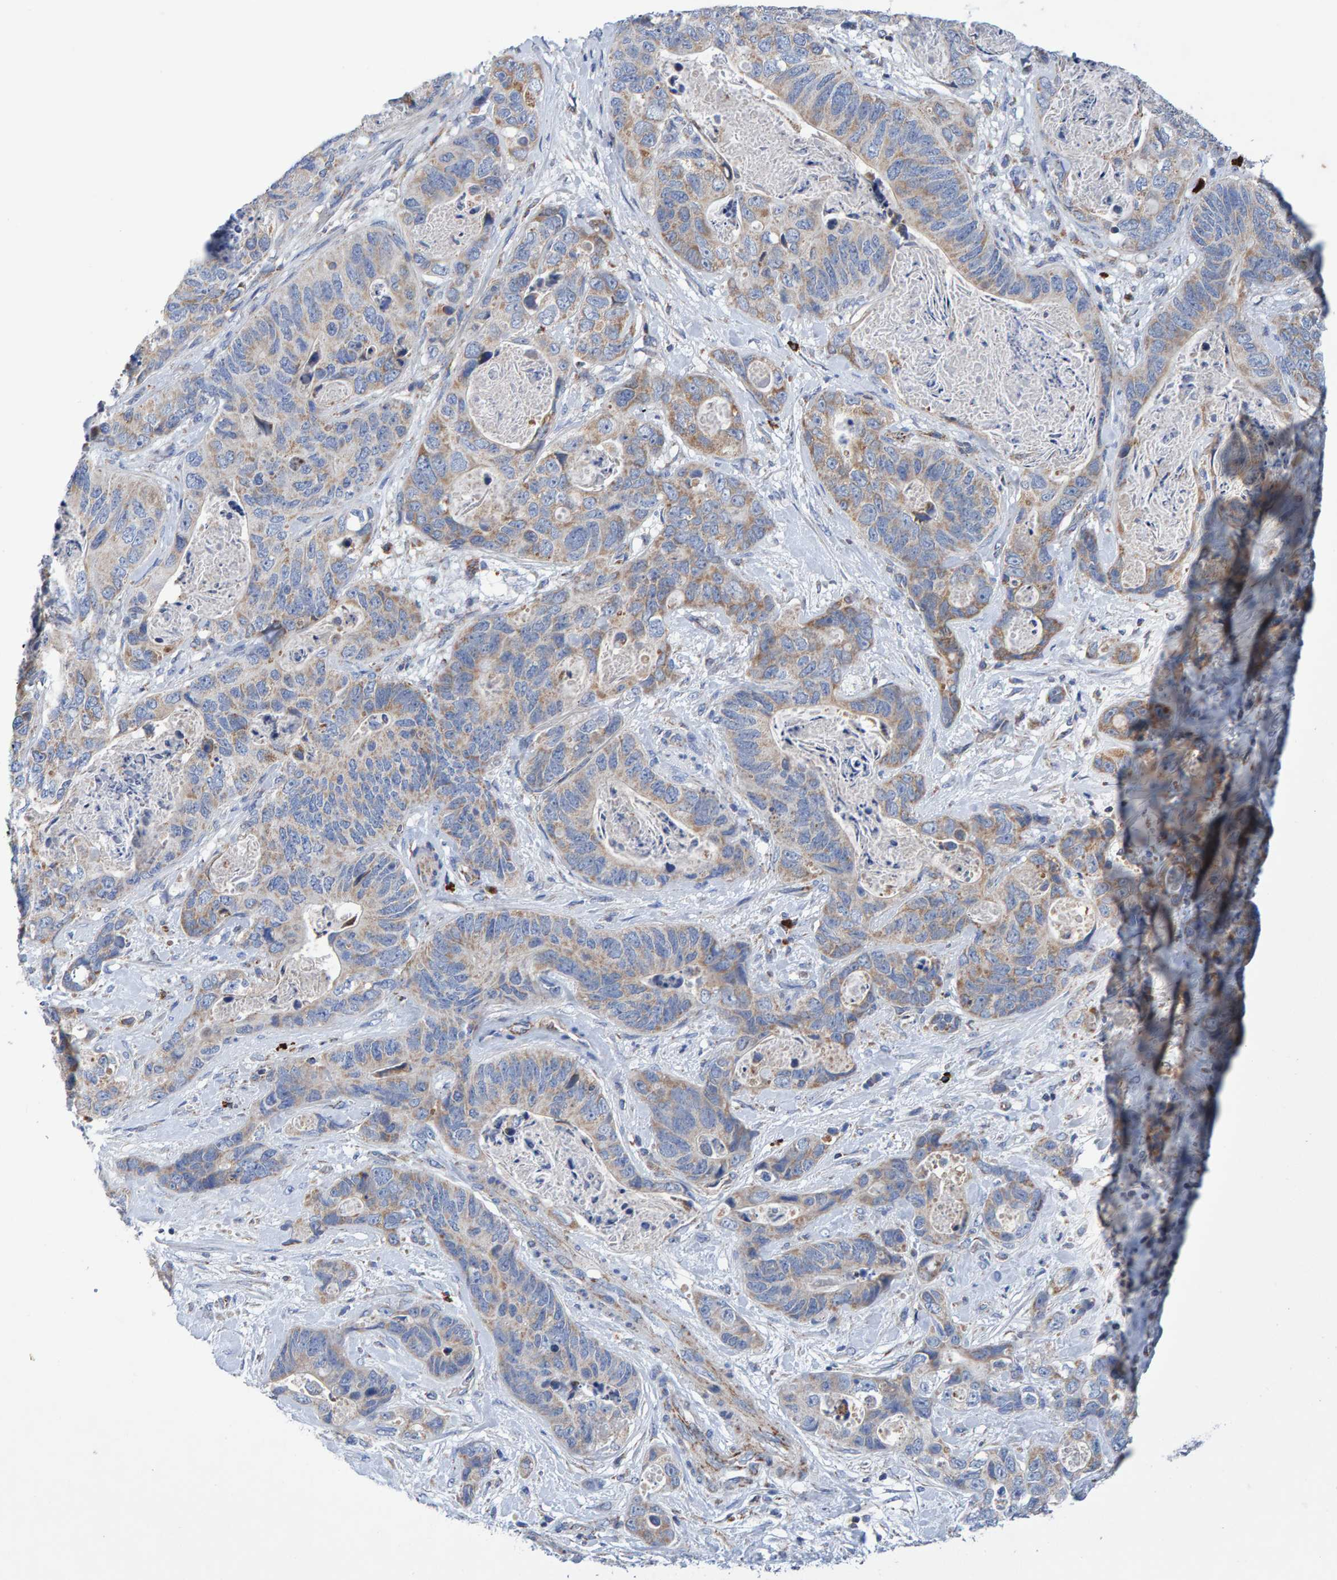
{"staining": {"intensity": "weak", "quantity": ">75%", "location": "cytoplasmic/membranous"}, "tissue": "stomach cancer", "cell_type": "Tumor cells", "image_type": "cancer", "snomed": [{"axis": "morphology", "description": "Normal tissue, NOS"}, {"axis": "morphology", "description": "Adenocarcinoma, NOS"}, {"axis": "topography", "description": "Stomach"}], "caption": "High-magnification brightfield microscopy of stomach adenocarcinoma stained with DAB (3,3'-diaminobenzidine) (brown) and counterstained with hematoxylin (blue). tumor cells exhibit weak cytoplasmic/membranous positivity is seen in about>75% of cells.", "gene": "EFR3A", "patient": {"sex": "female", "age": 89}}